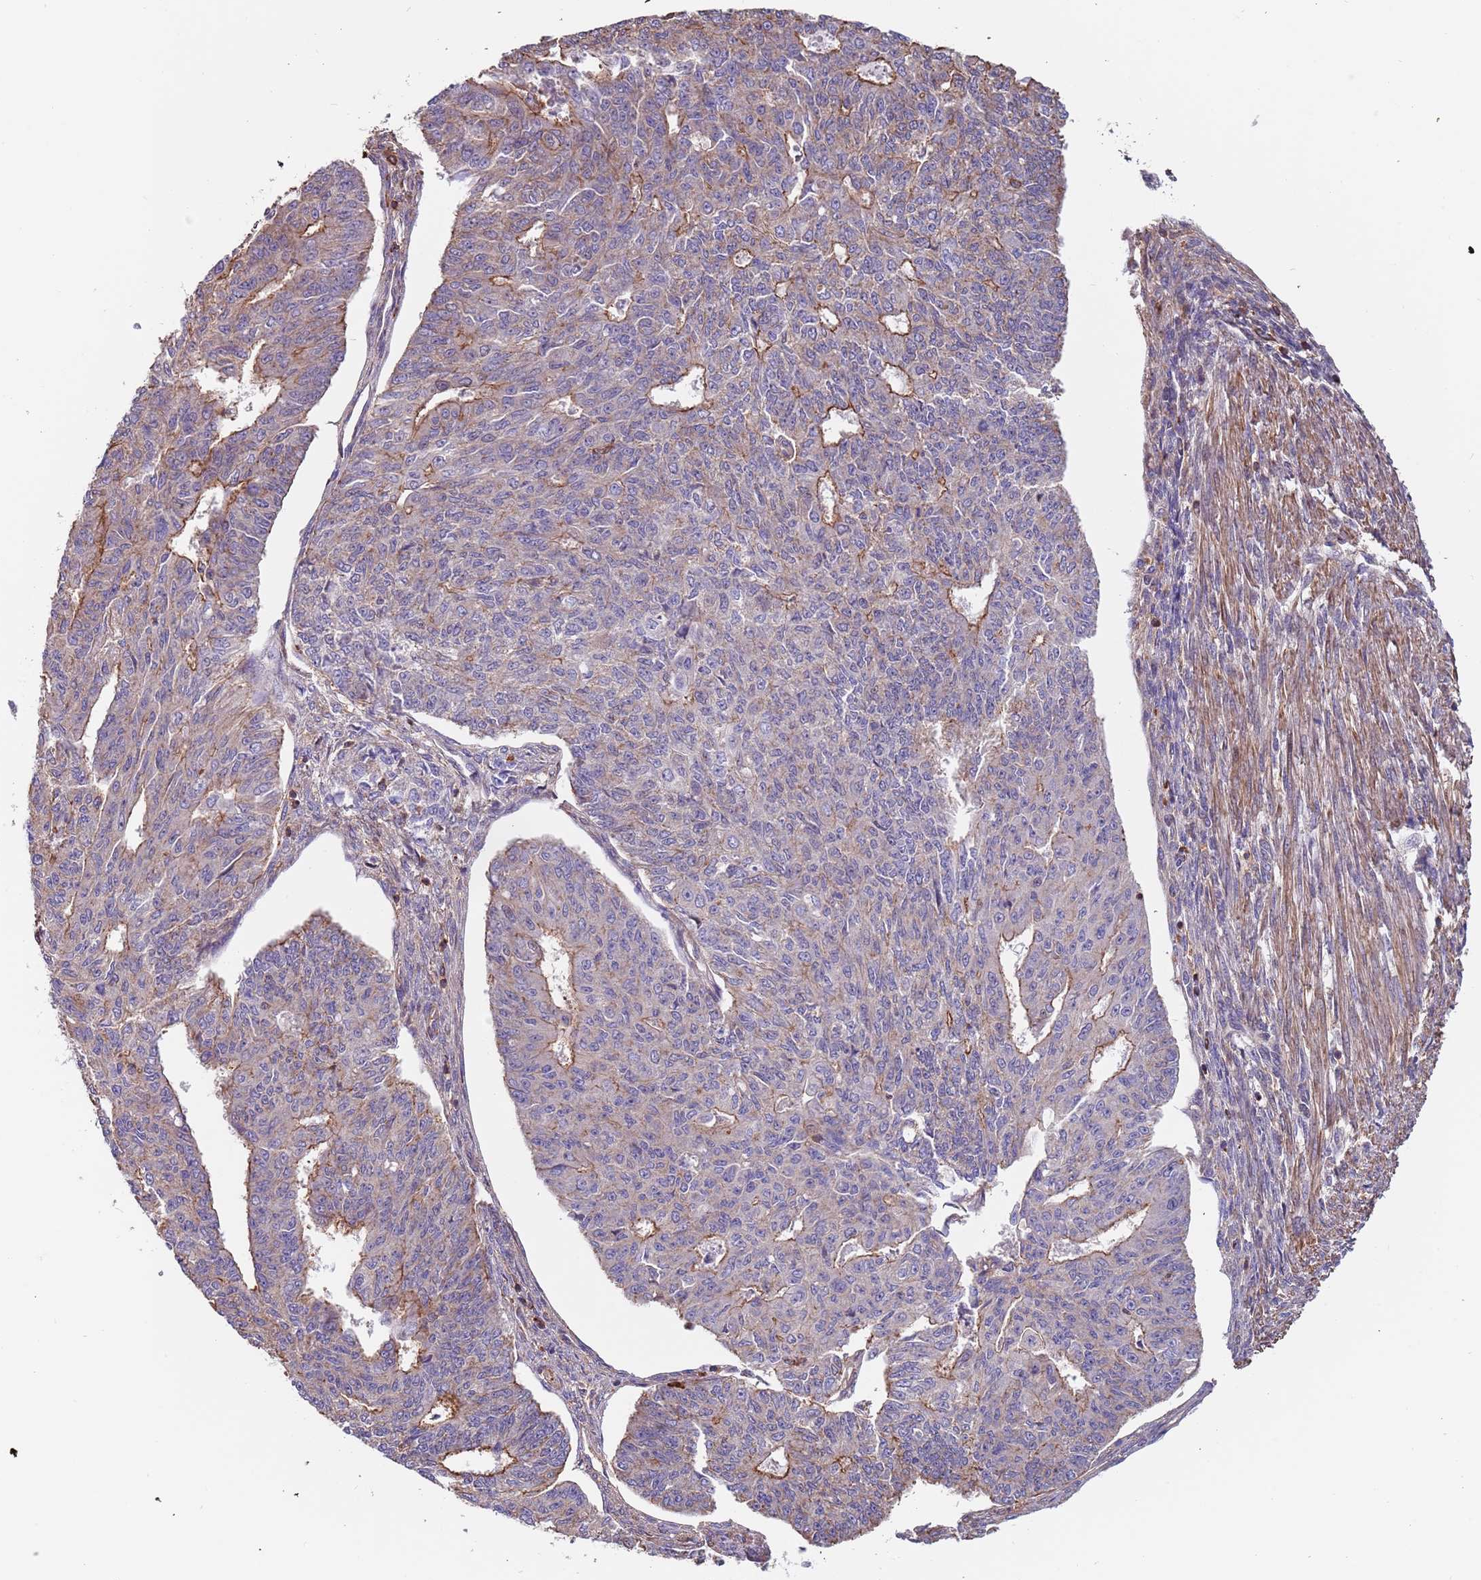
{"staining": {"intensity": "weak", "quantity": "<25%", "location": "cytoplasmic/membranous"}, "tissue": "endometrial cancer", "cell_type": "Tumor cells", "image_type": "cancer", "snomed": [{"axis": "morphology", "description": "Adenocarcinoma, NOS"}, {"axis": "topography", "description": "Endometrium"}], "caption": "DAB (3,3'-diaminobenzidine) immunohistochemical staining of adenocarcinoma (endometrial) shows no significant positivity in tumor cells.", "gene": "SYT4", "patient": {"sex": "female", "age": 32}}